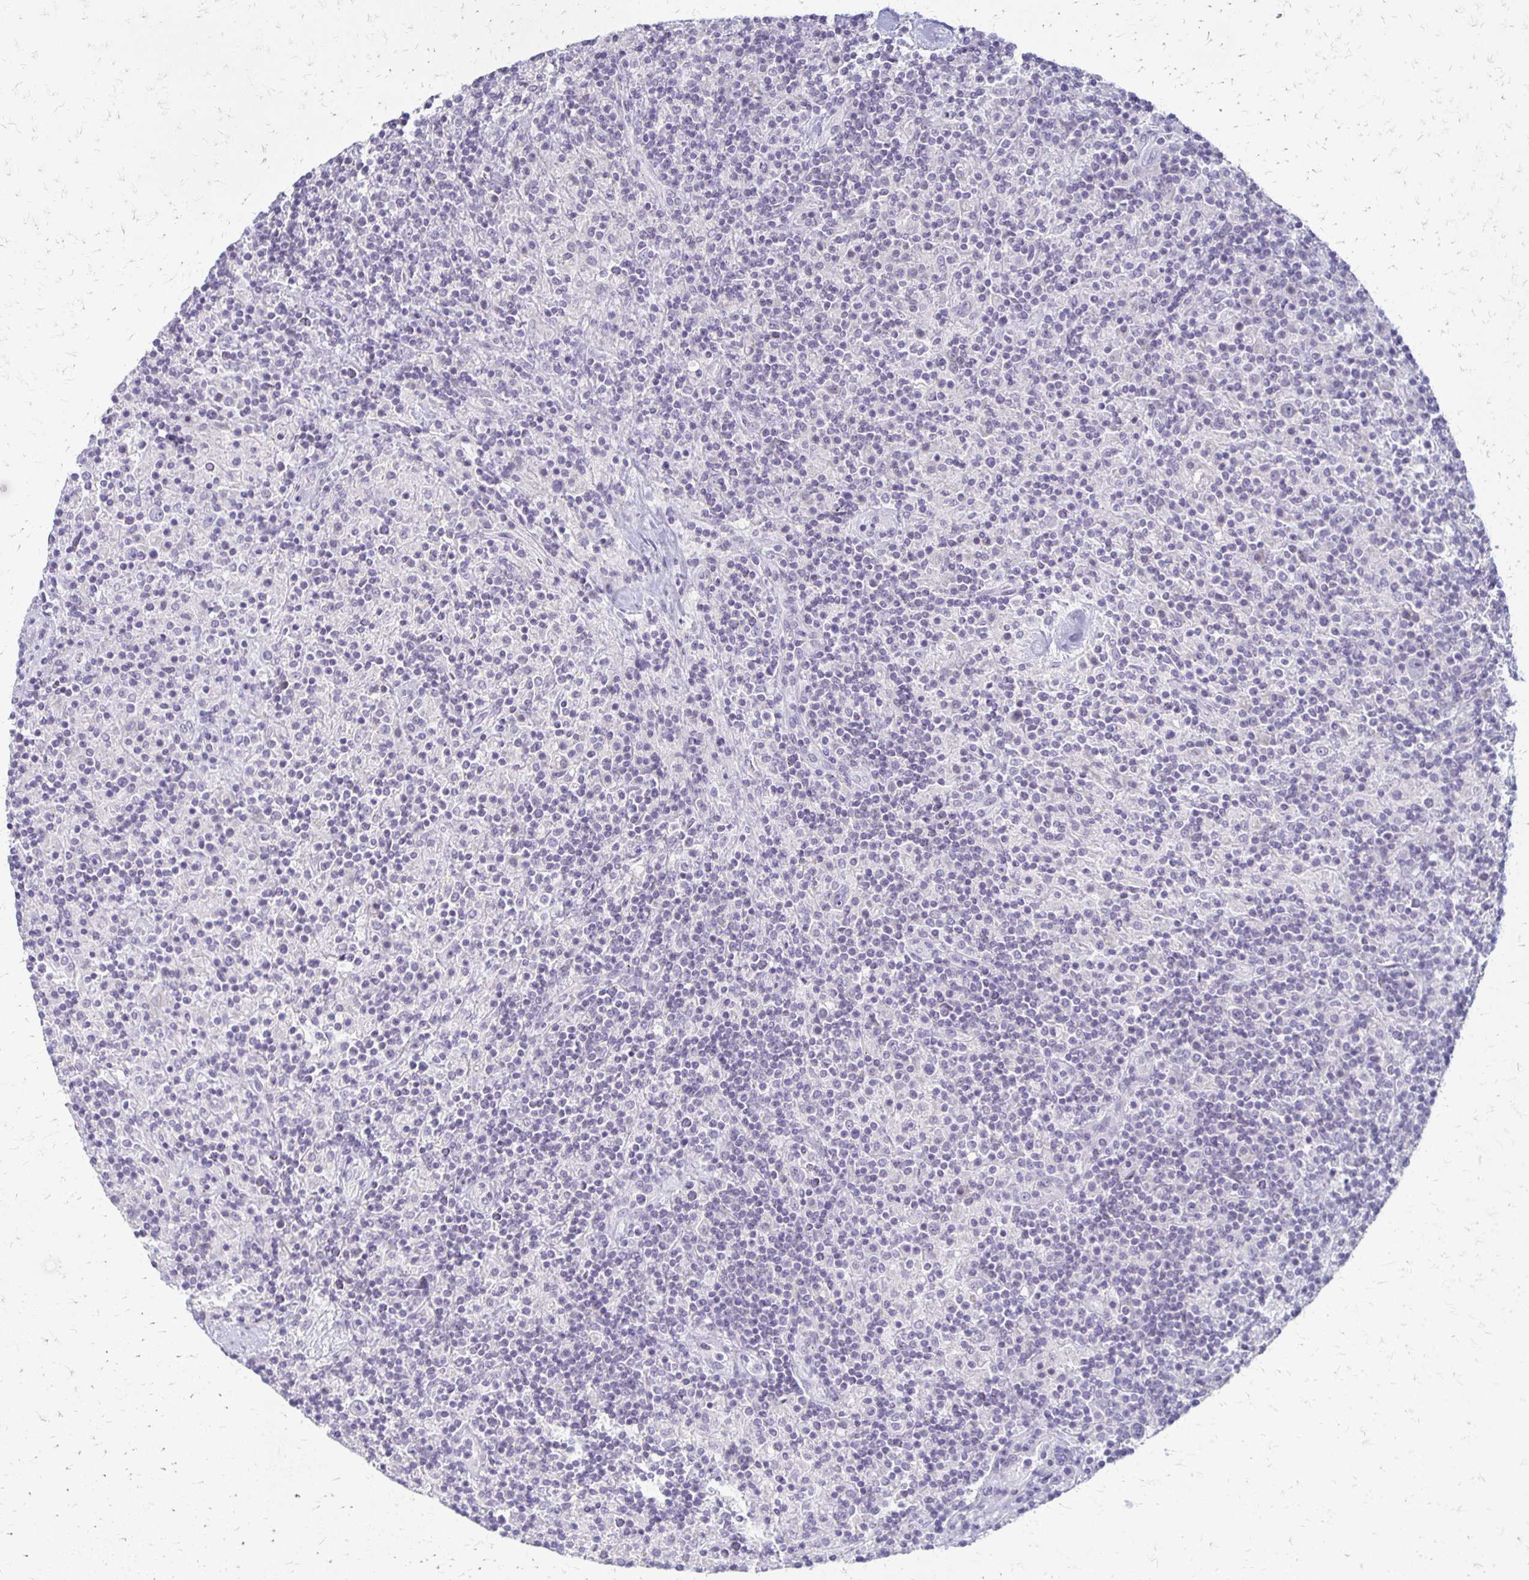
{"staining": {"intensity": "moderate", "quantity": "<25%", "location": "cytoplasmic/membranous"}, "tissue": "lymphoma", "cell_type": "Tumor cells", "image_type": "cancer", "snomed": [{"axis": "morphology", "description": "Hodgkin's disease, NOS"}, {"axis": "topography", "description": "Thymus, NOS"}], "caption": "A high-resolution micrograph shows IHC staining of lymphoma, which shows moderate cytoplasmic/membranous expression in about <25% of tumor cells.", "gene": "RHOC", "patient": {"sex": "female", "age": 17}}